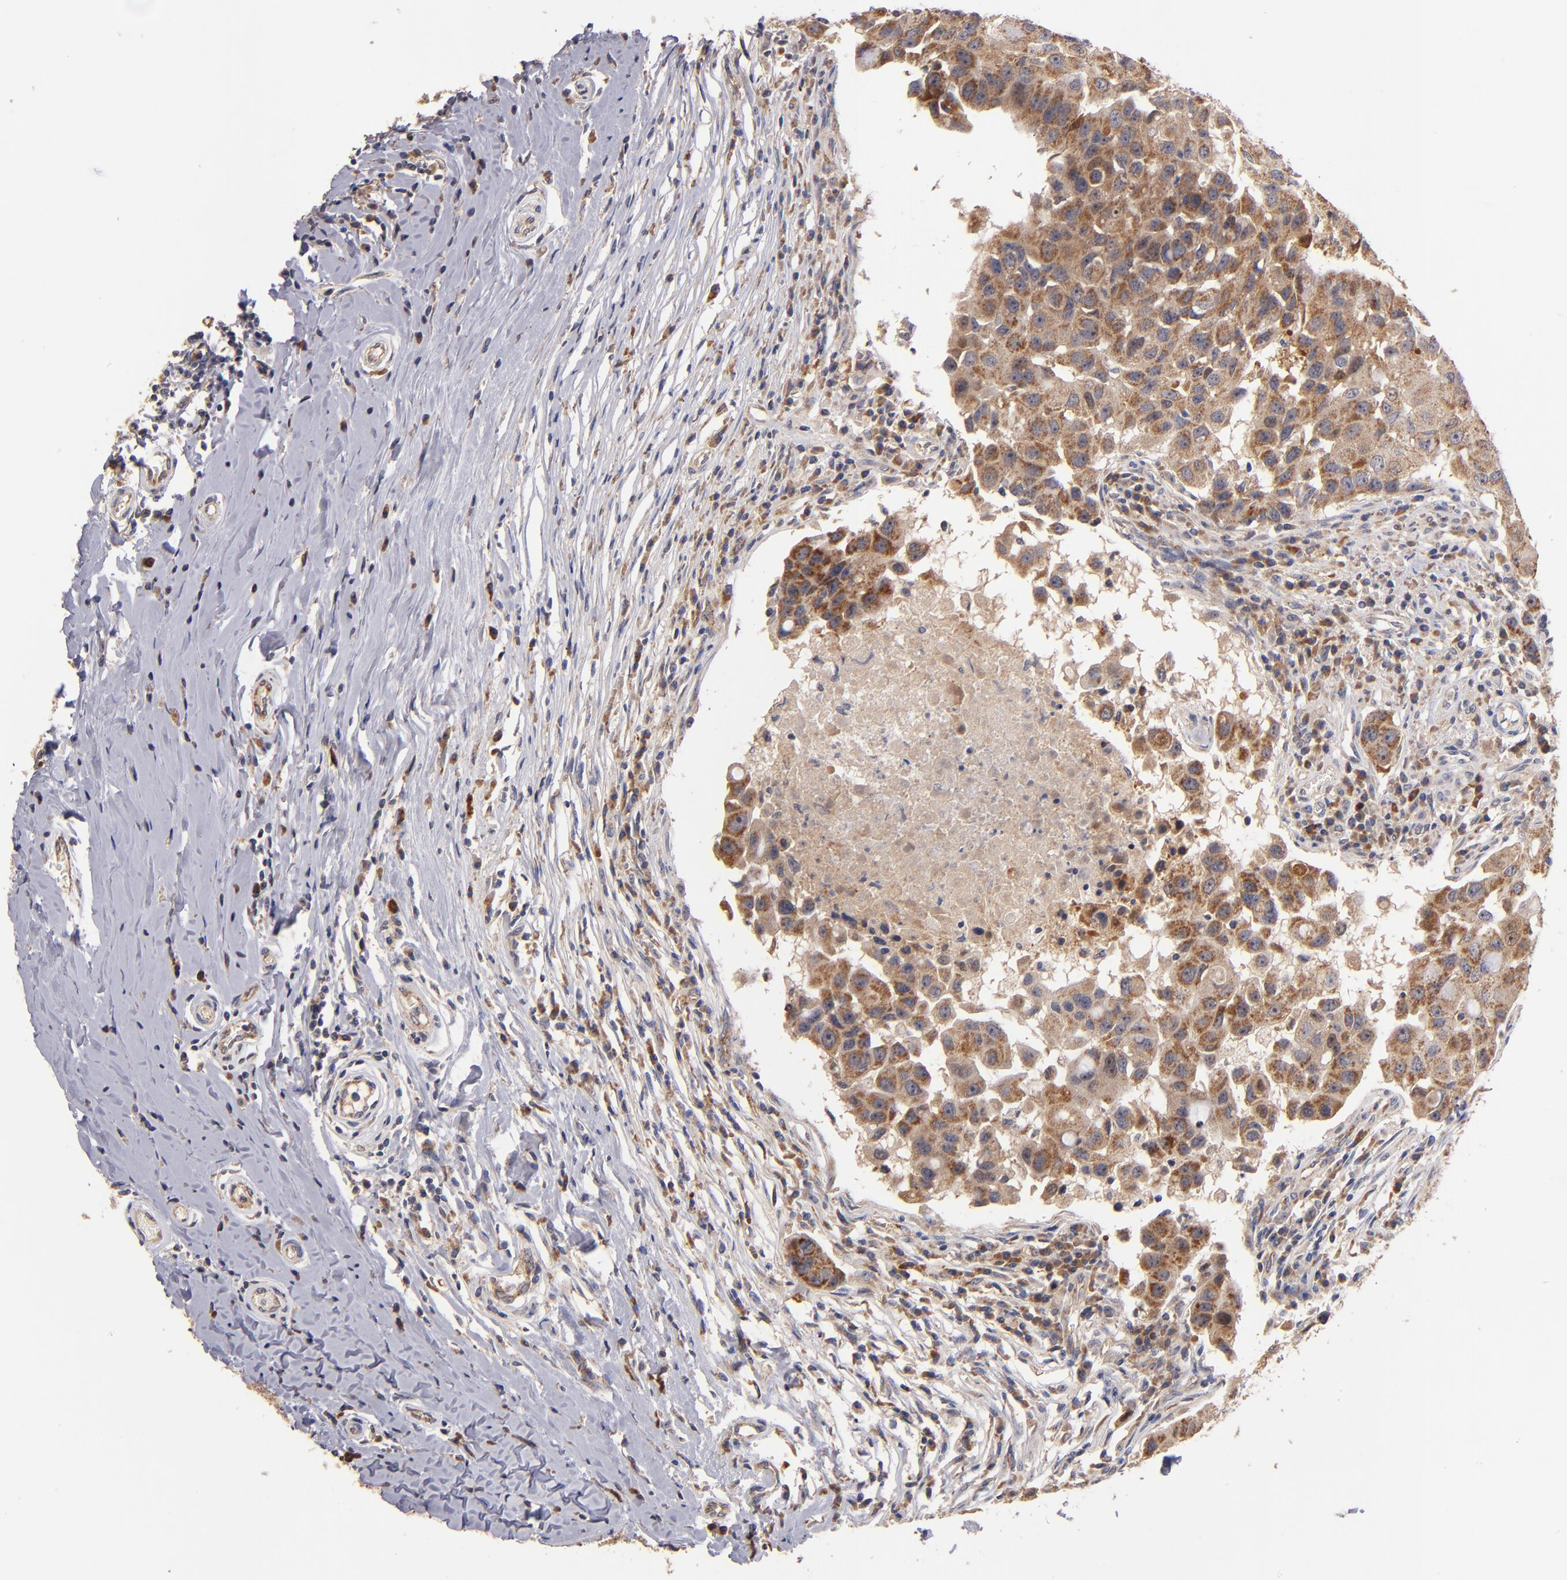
{"staining": {"intensity": "moderate", "quantity": ">75%", "location": "cytoplasmic/membranous"}, "tissue": "breast cancer", "cell_type": "Tumor cells", "image_type": "cancer", "snomed": [{"axis": "morphology", "description": "Duct carcinoma"}, {"axis": "topography", "description": "Breast"}], "caption": "The immunohistochemical stain labels moderate cytoplasmic/membranous expression in tumor cells of breast cancer (invasive ductal carcinoma) tissue.", "gene": "DIABLO", "patient": {"sex": "female", "age": 27}}